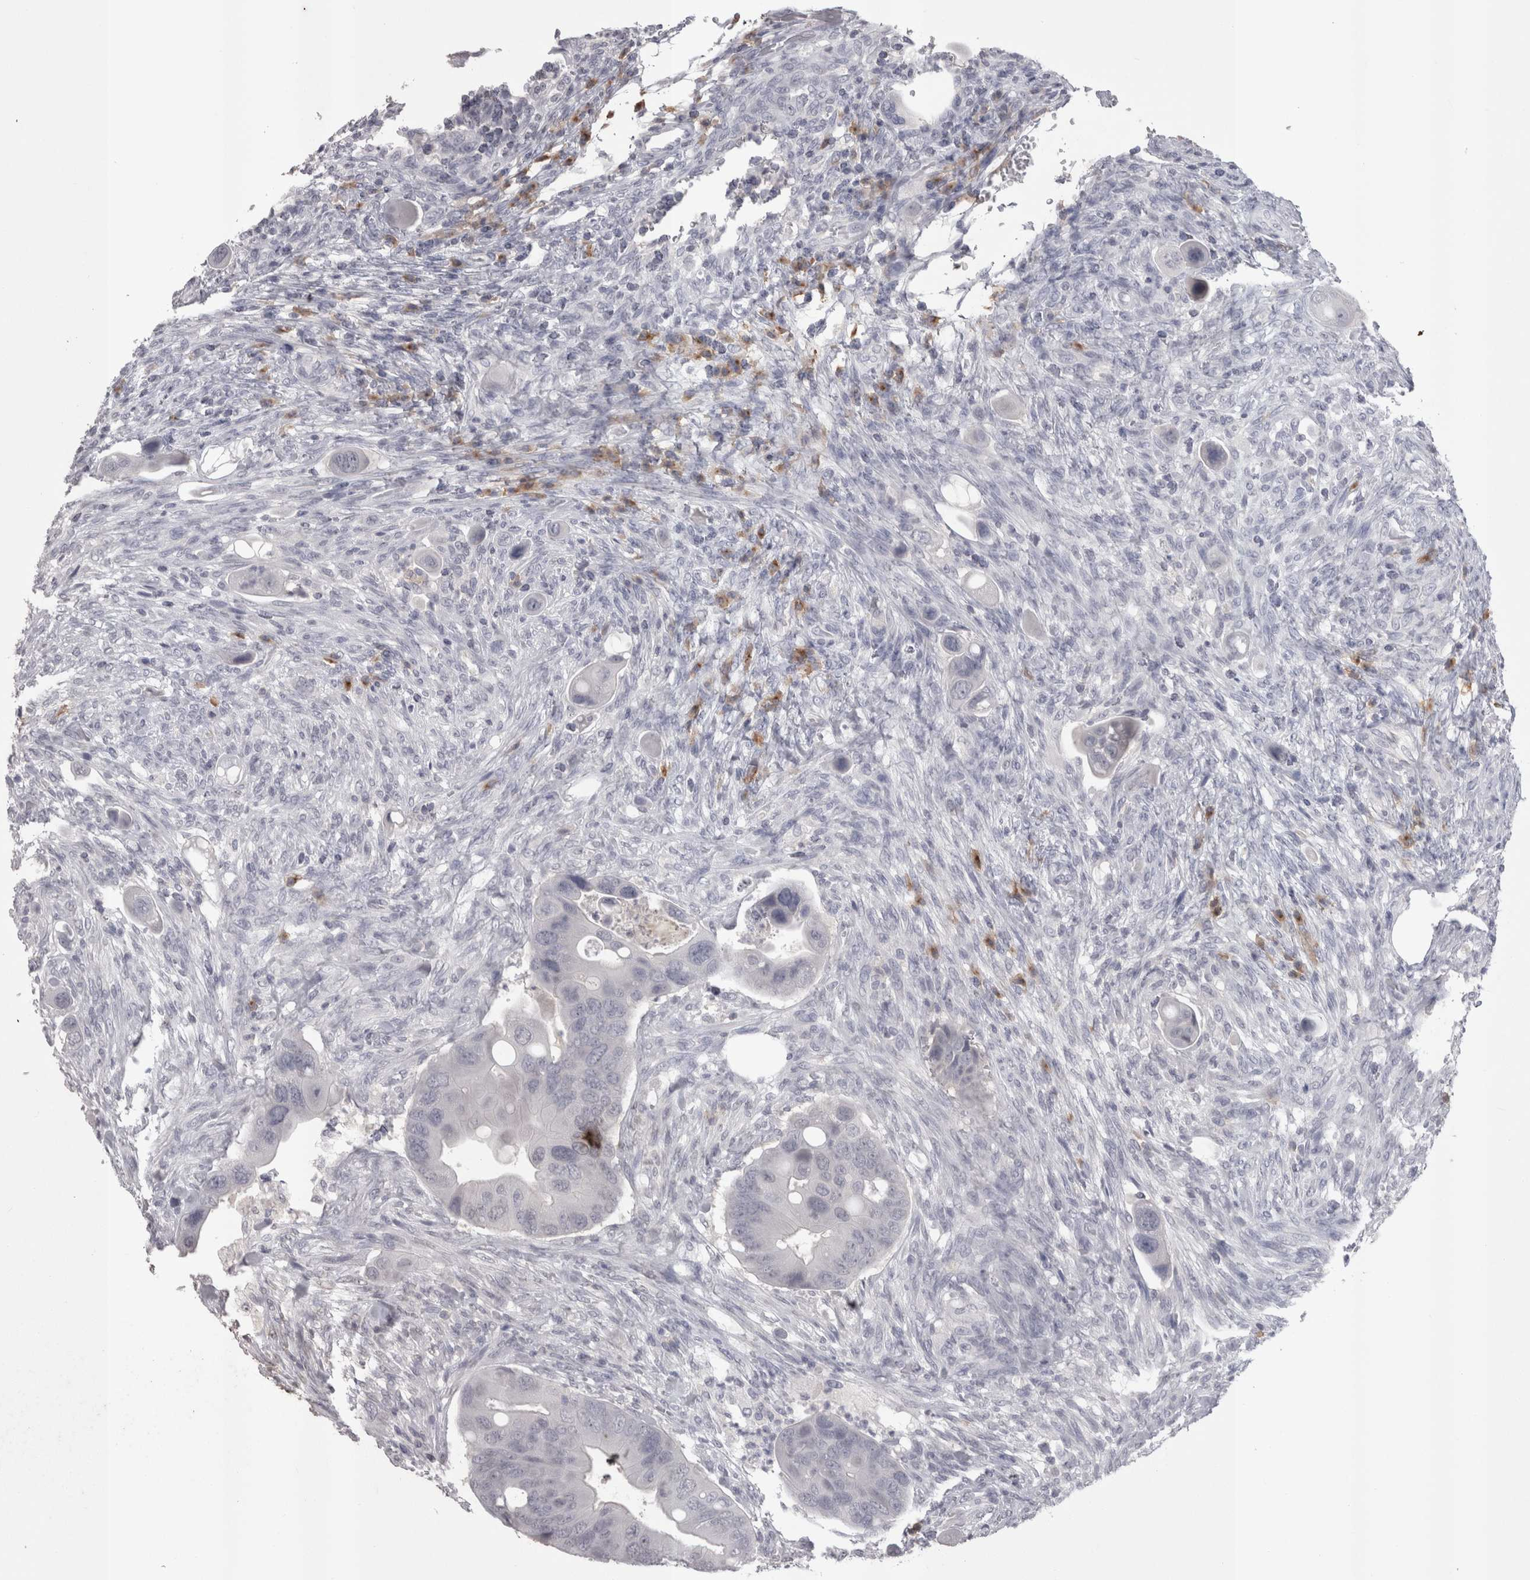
{"staining": {"intensity": "negative", "quantity": "none", "location": "none"}, "tissue": "colorectal cancer", "cell_type": "Tumor cells", "image_type": "cancer", "snomed": [{"axis": "morphology", "description": "Adenocarcinoma, NOS"}, {"axis": "topography", "description": "Rectum"}], "caption": "This is an immunohistochemistry (IHC) photomicrograph of colorectal cancer (adenocarcinoma). There is no expression in tumor cells.", "gene": "LAX1", "patient": {"sex": "female", "age": 57}}